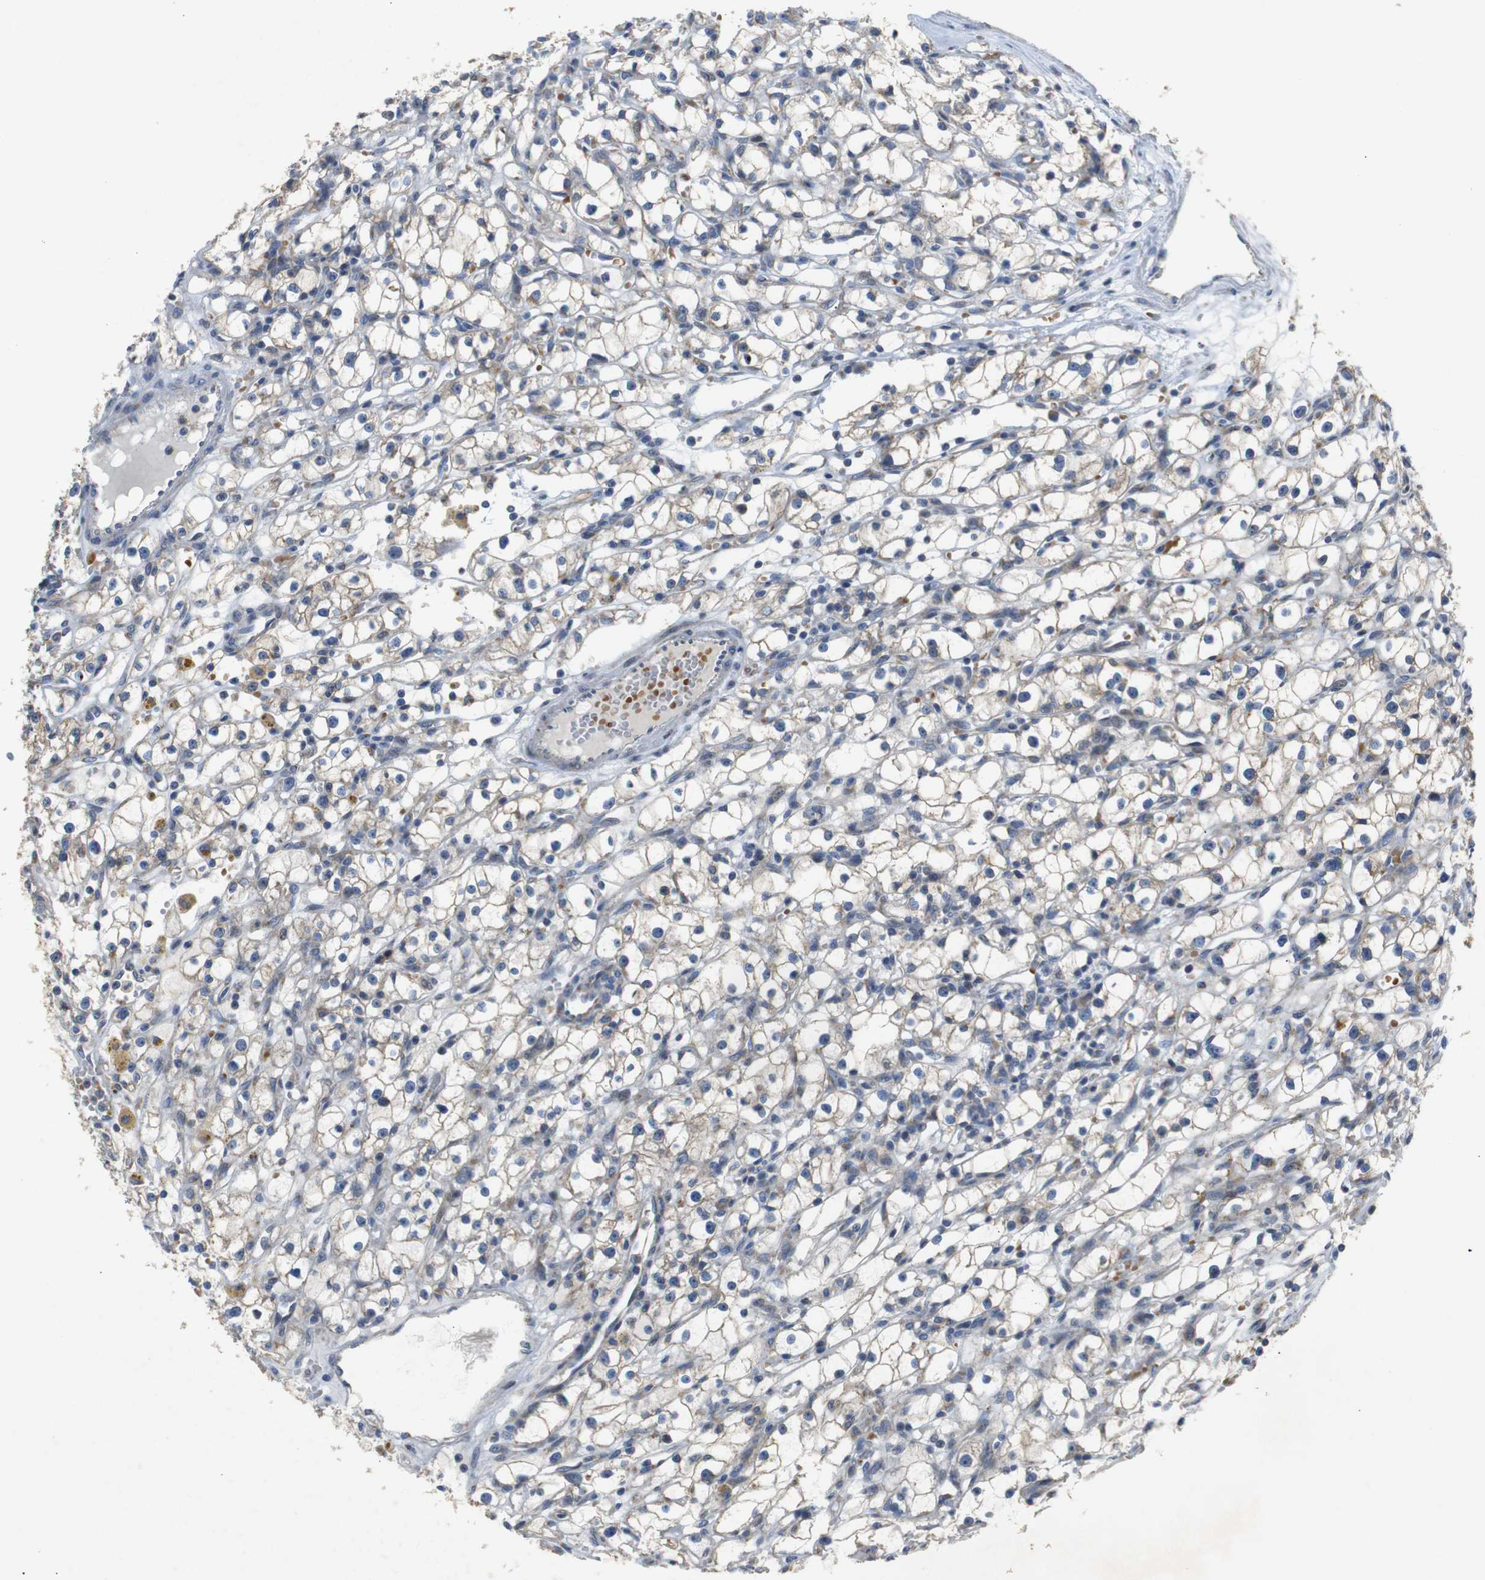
{"staining": {"intensity": "weak", "quantity": "25%-75%", "location": "cytoplasmic/membranous"}, "tissue": "renal cancer", "cell_type": "Tumor cells", "image_type": "cancer", "snomed": [{"axis": "morphology", "description": "Adenocarcinoma, NOS"}, {"axis": "topography", "description": "Kidney"}], "caption": "Protein expression analysis of human renal cancer reveals weak cytoplasmic/membranous expression in about 25%-75% of tumor cells. Nuclei are stained in blue.", "gene": "CHST10", "patient": {"sex": "male", "age": 56}}